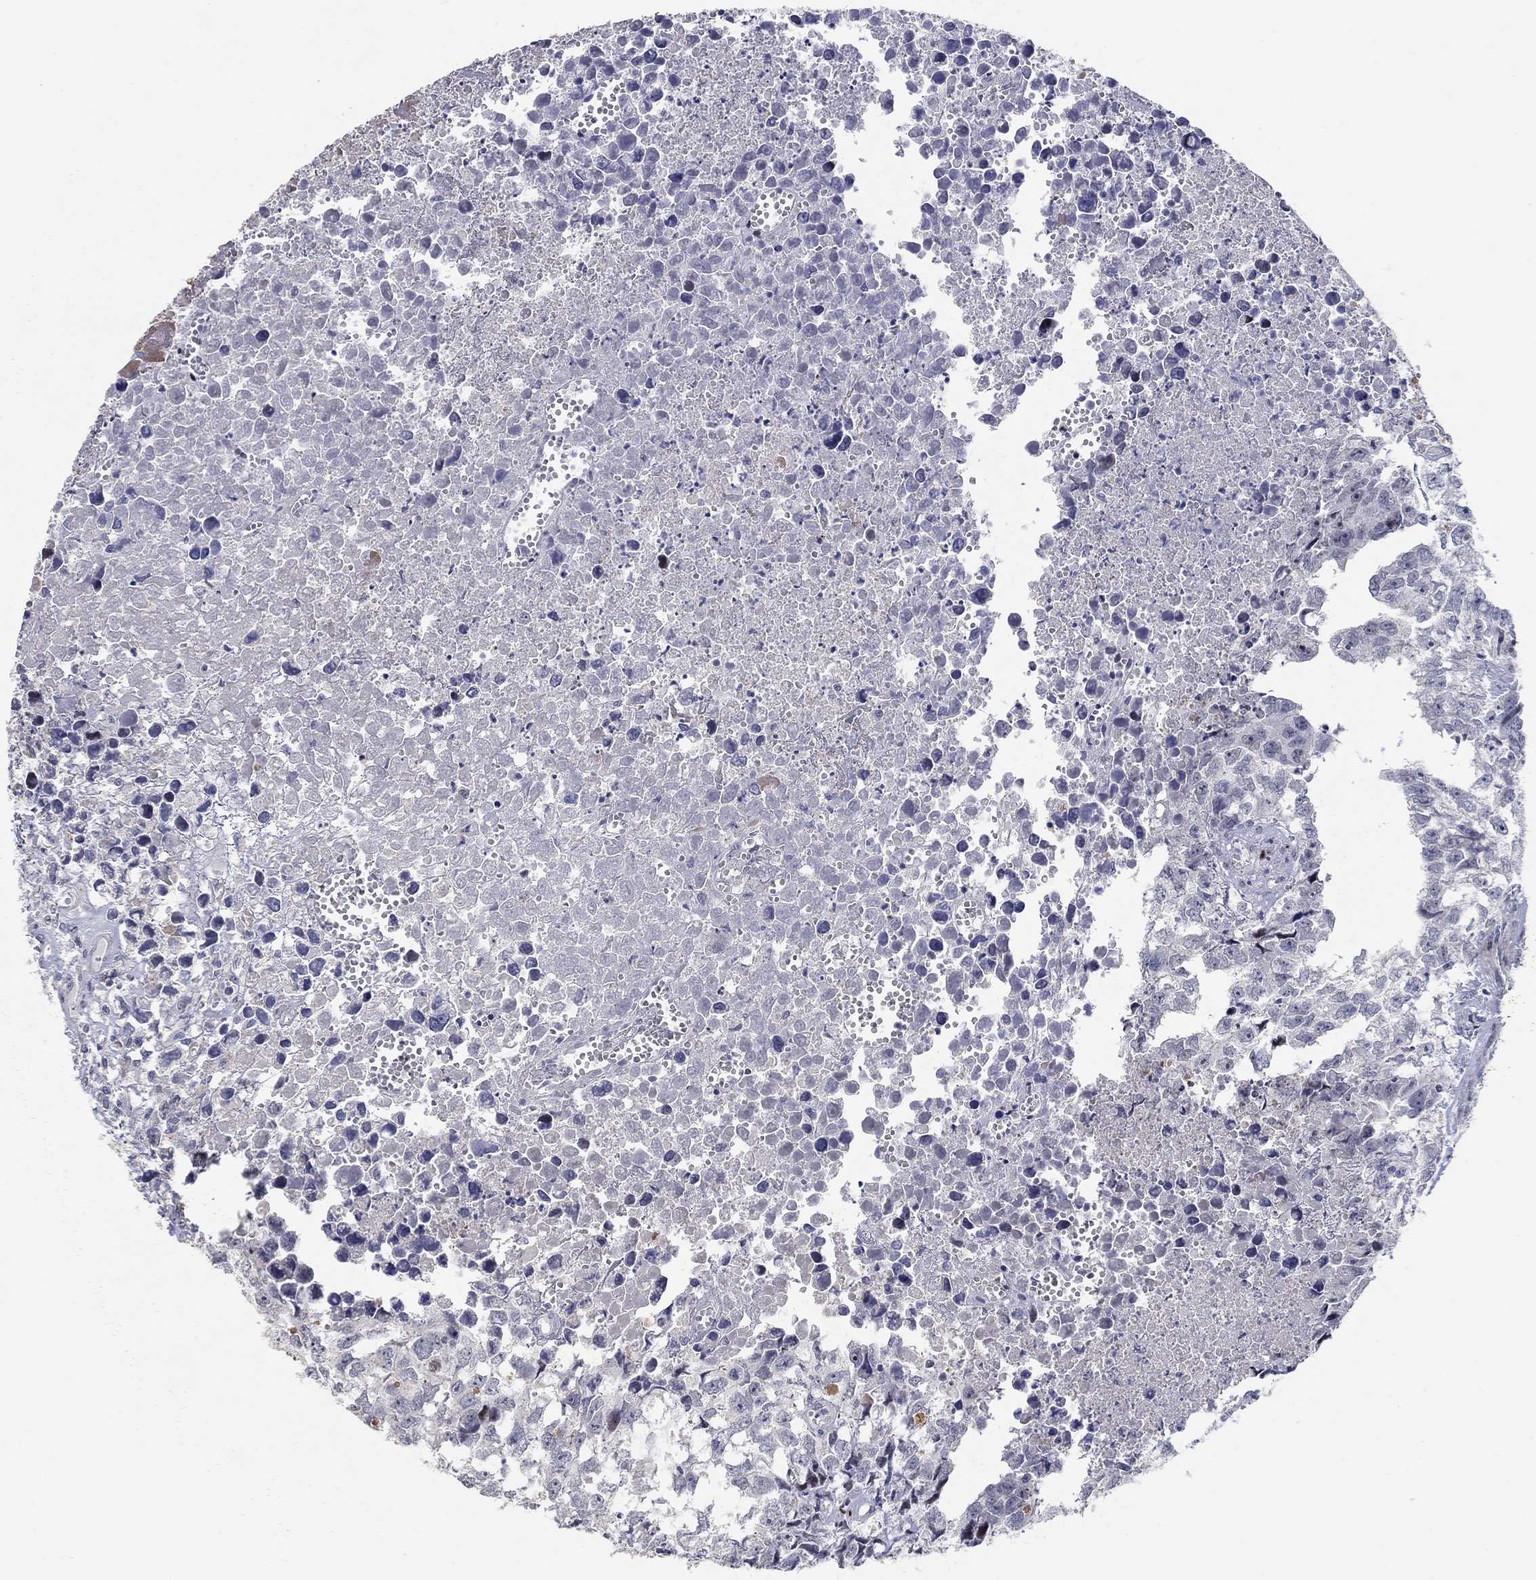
{"staining": {"intensity": "negative", "quantity": "none", "location": "none"}, "tissue": "testis cancer", "cell_type": "Tumor cells", "image_type": "cancer", "snomed": [{"axis": "morphology", "description": "Carcinoma, Embryonal, NOS"}, {"axis": "morphology", "description": "Teratoma, malignant, NOS"}, {"axis": "topography", "description": "Testis"}], "caption": "High power microscopy photomicrograph of an immunohistochemistry photomicrograph of embryonal carcinoma (testis), revealing no significant positivity in tumor cells. (Brightfield microscopy of DAB immunohistochemistry at high magnification).", "gene": "RAPGEF5", "patient": {"sex": "male", "age": 44}}